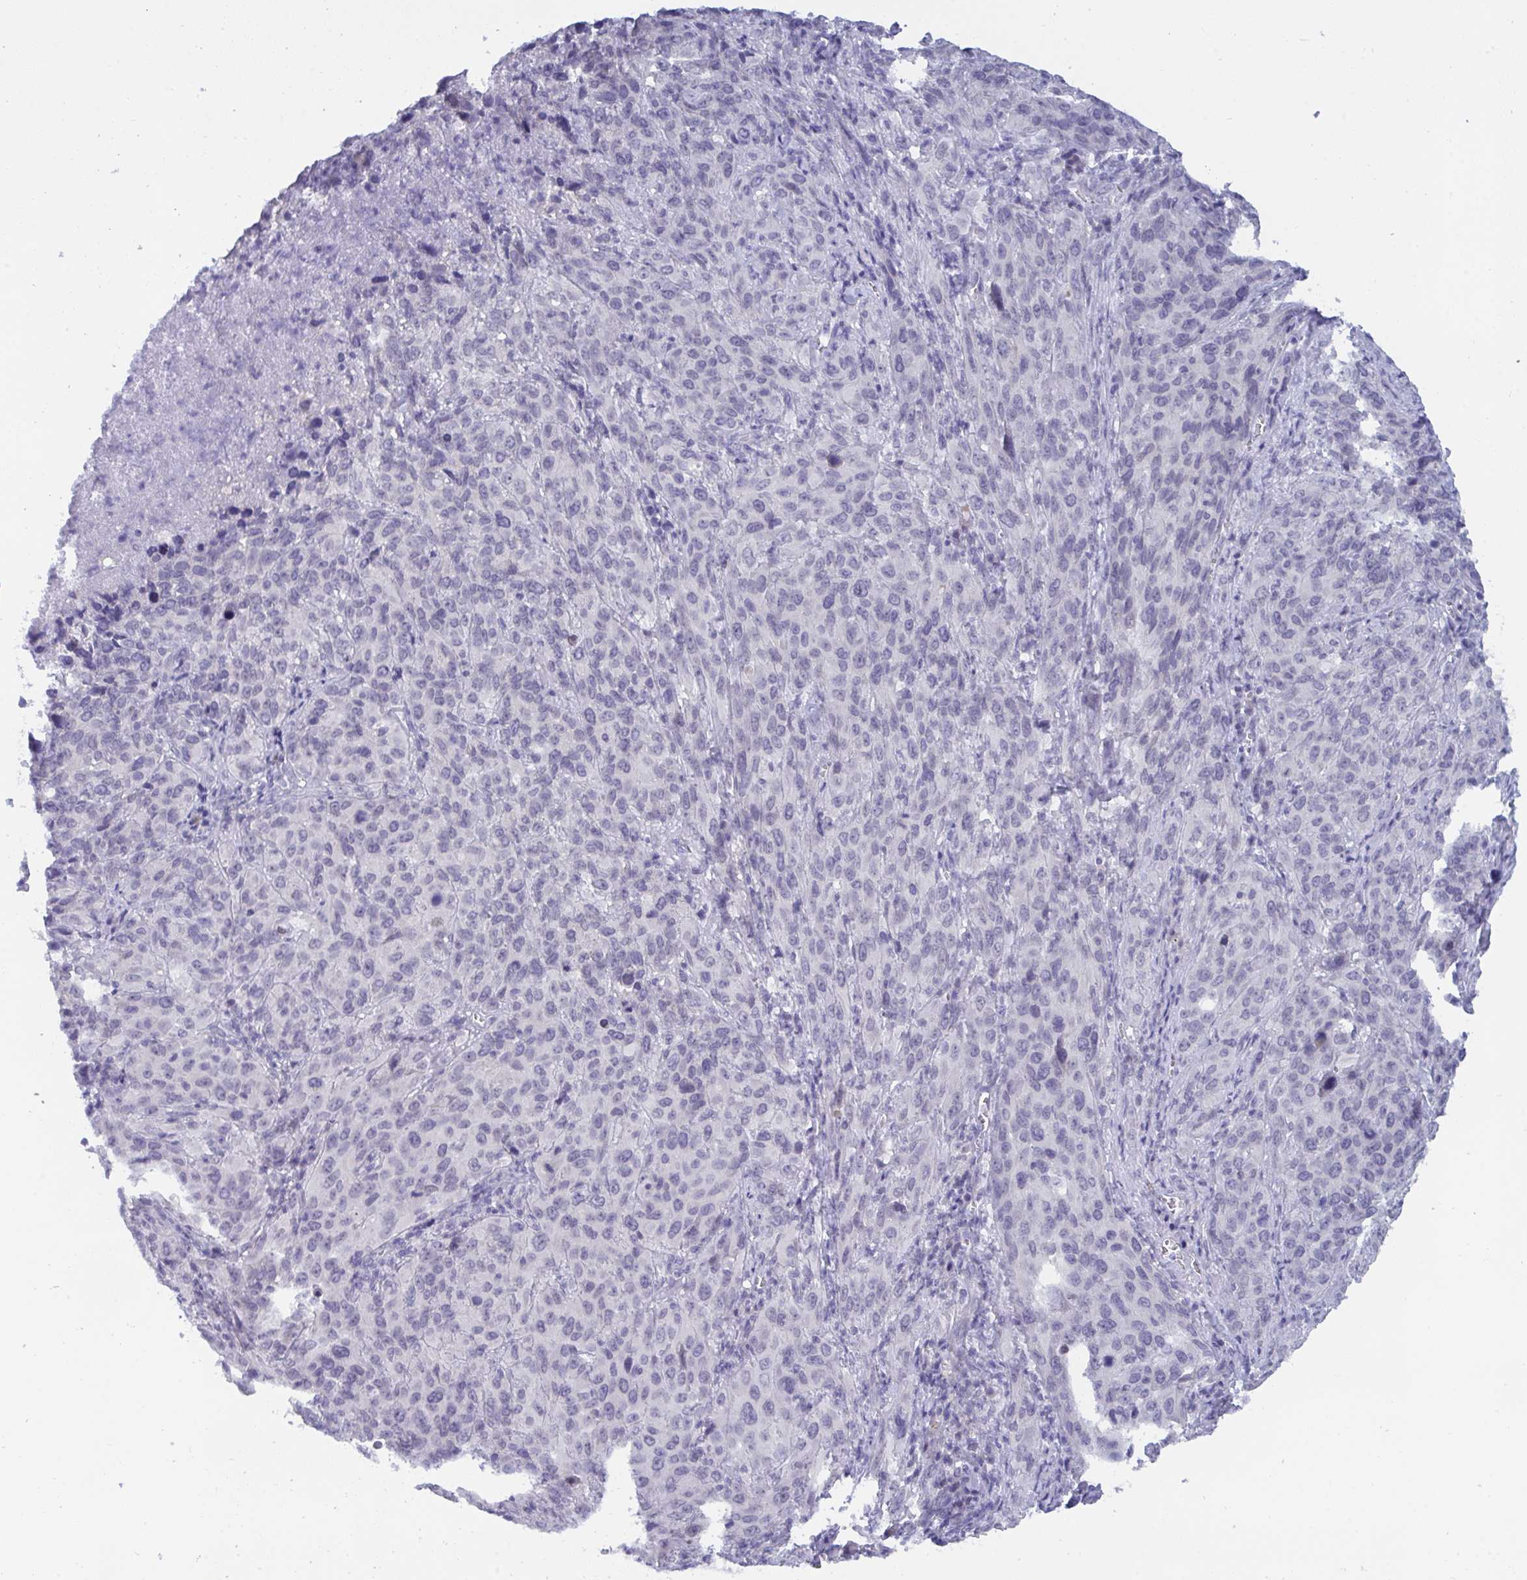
{"staining": {"intensity": "negative", "quantity": "none", "location": "none"}, "tissue": "cervical cancer", "cell_type": "Tumor cells", "image_type": "cancer", "snomed": [{"axis": "morphology", "description": "Squamous cell carcinoma, NOS"}, {"axis": "topography", "description": "Cervix"}], "caption": "Immunohistochemical staining of cervical cancer shows no significant expression in tumor cells.", "gene": "BMAL2", "patient": {"sex": "female", "age": 51}}